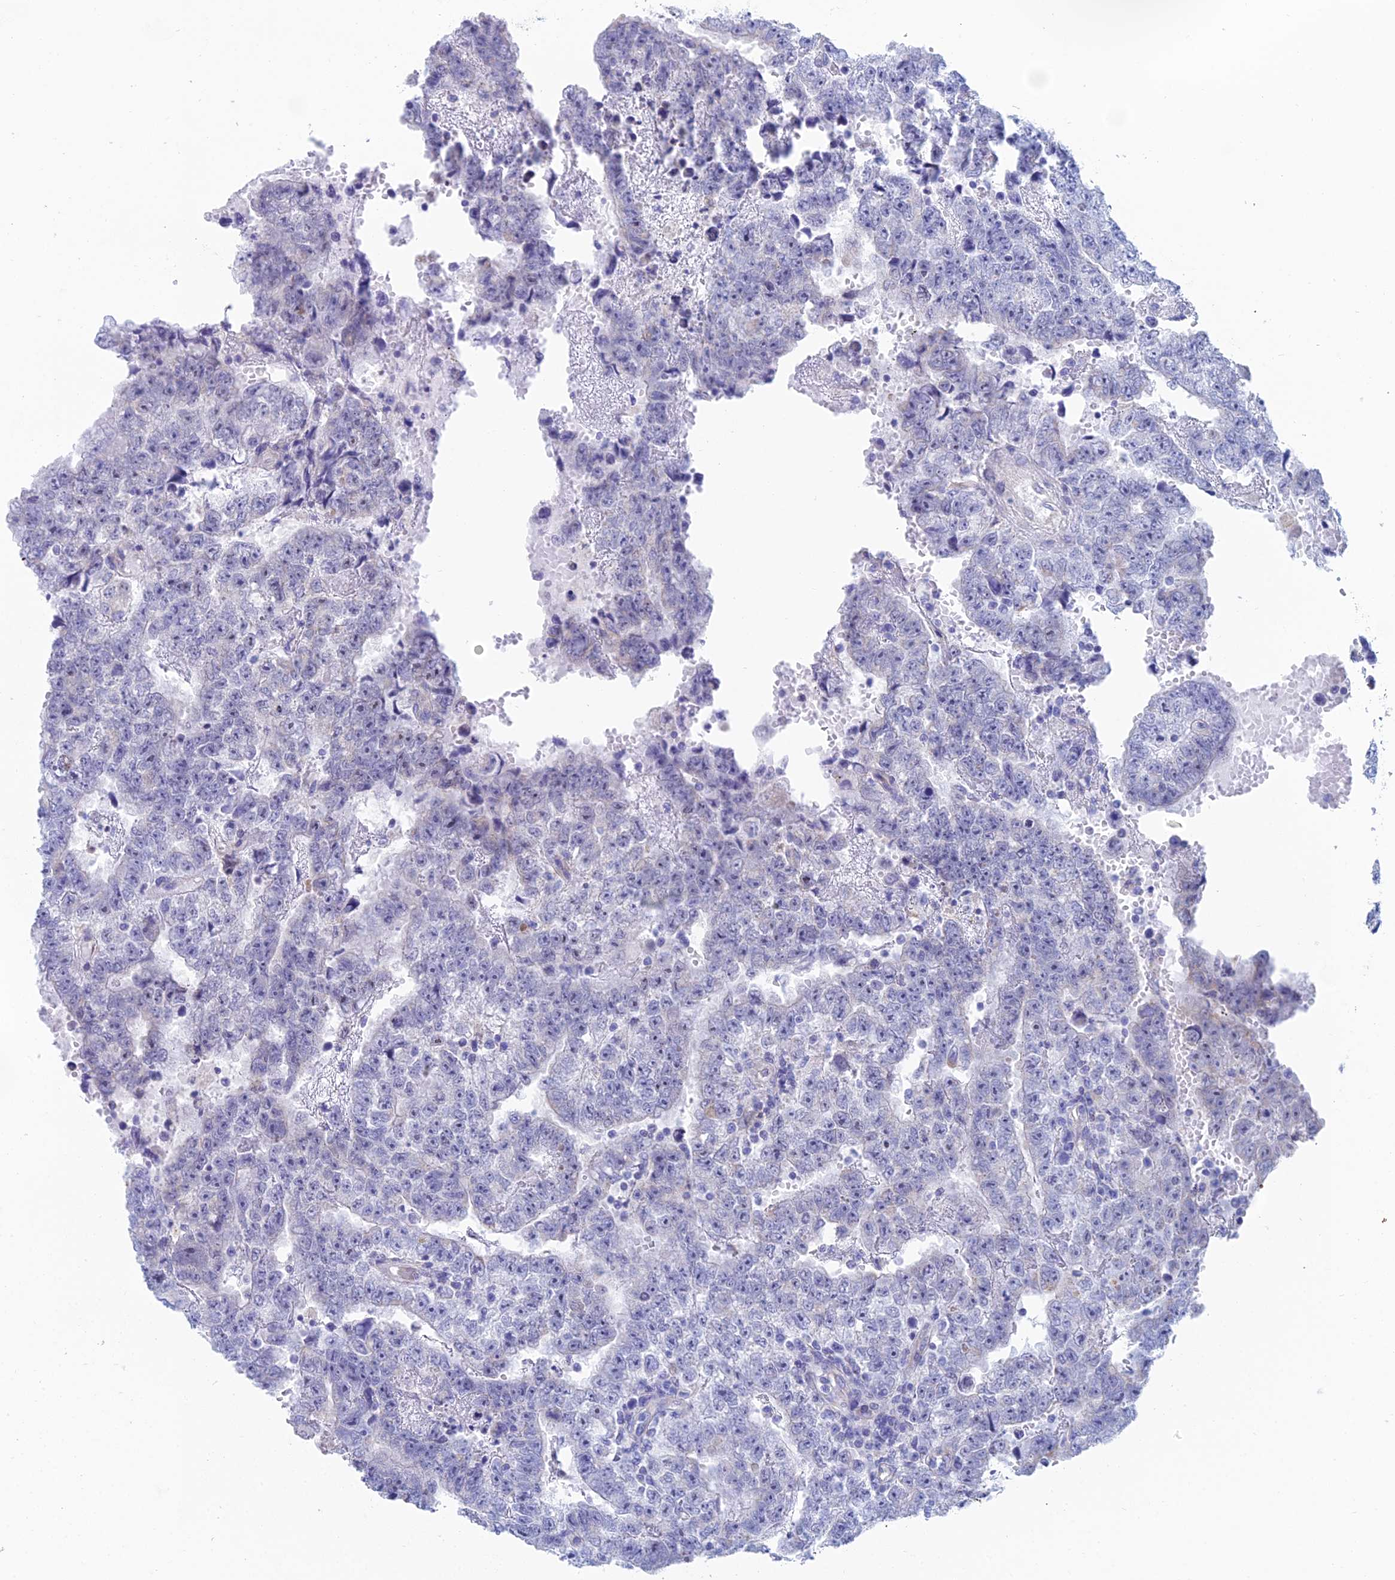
{"staining": {"intensity": "negative", "quantity": "none", "location": "none"}, "tissue": "testis cancer", "cell_type": "Tumor cells", "image_type": "cancer", "snomed": [{"axis": "morphology", "description": "Carcinoma, Embryonal, NOS"}, {"axis": "topography", "description": "Testis"}], "caption": "Tumor cells show no significant positivity in testis cancer.", "gene": "CFAP210", "patient": {"sex": "male", "age": 25}}